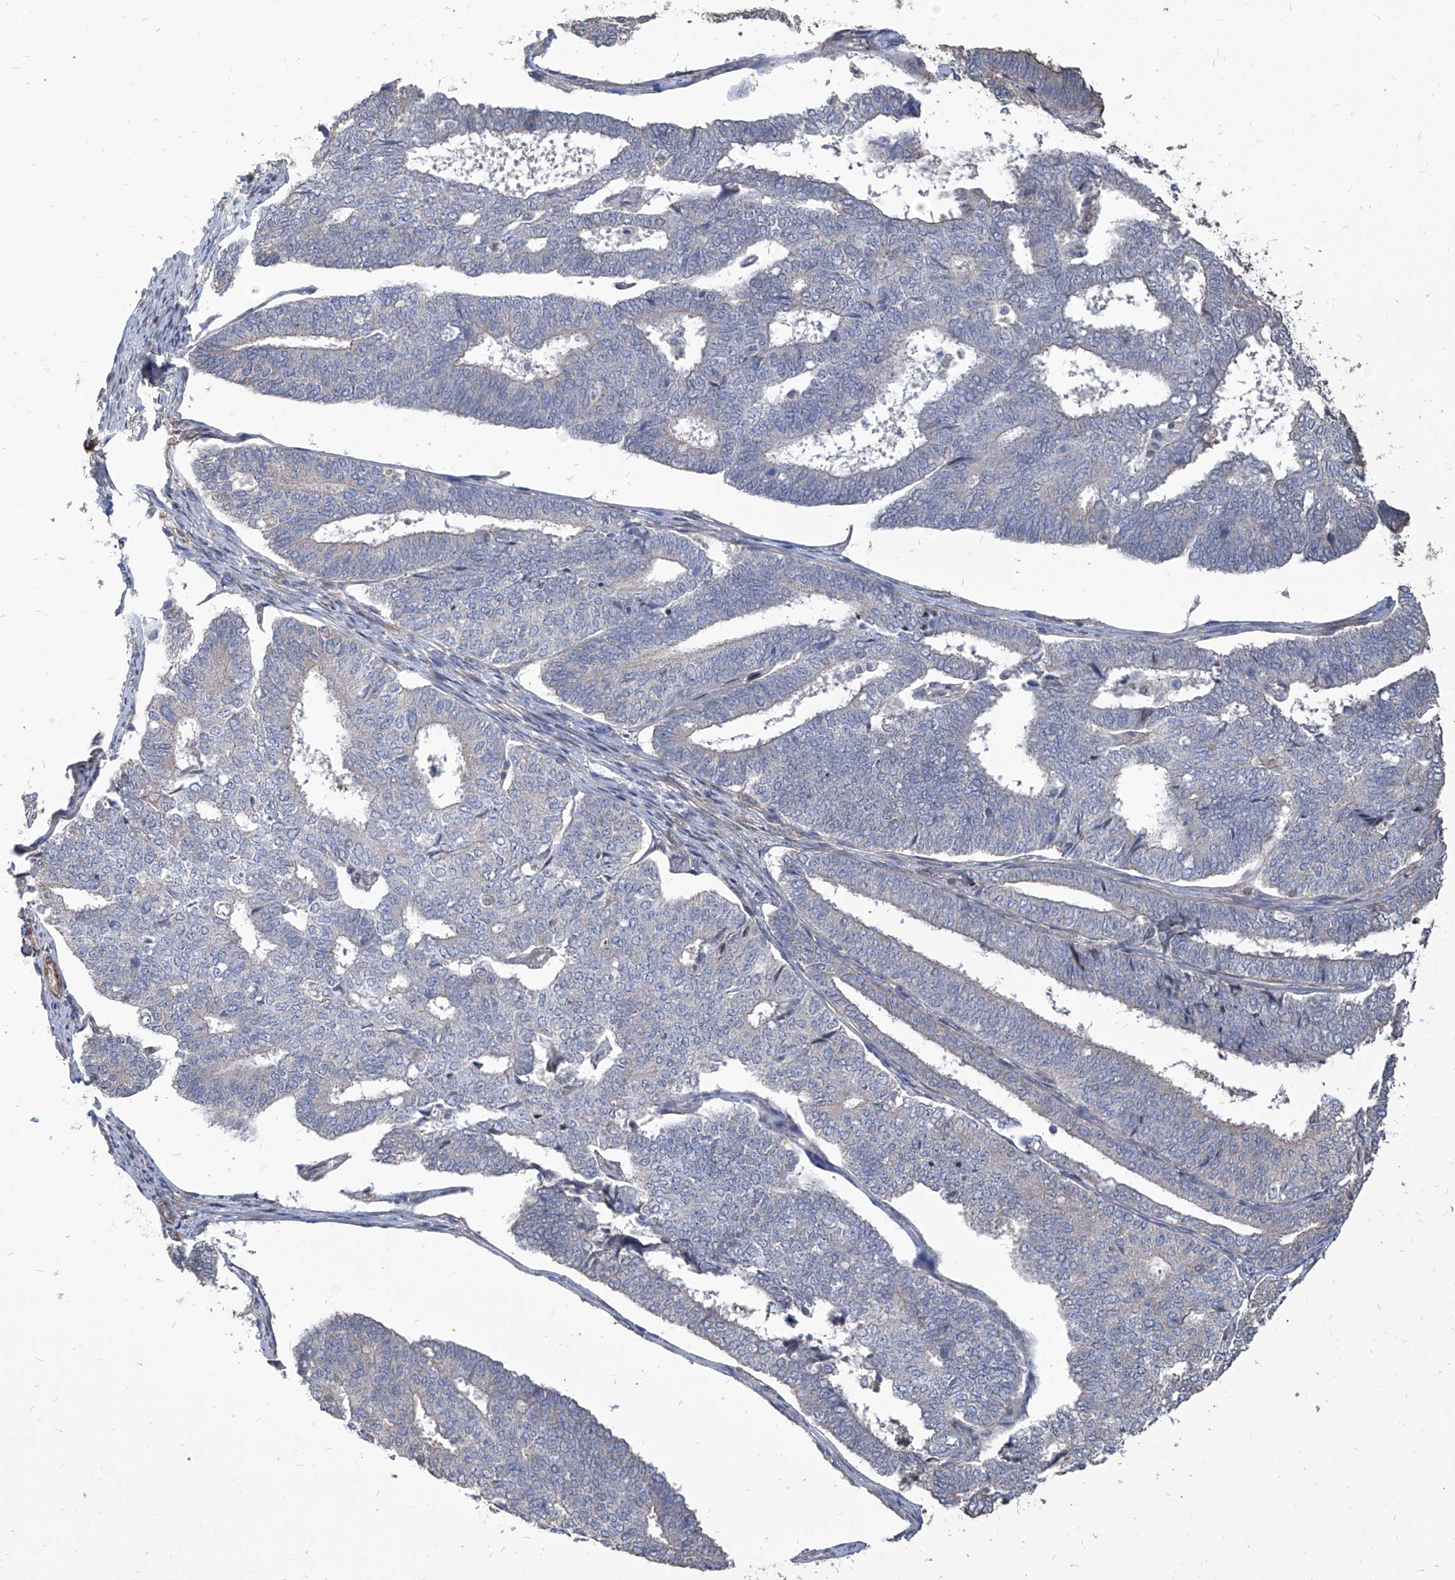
{"staining": {"intensity": "negative", "quantity": "none", "location": "none"}, "tissue": "endometrial cancer", "cell_type": "Tumor cells", "image_type": "cancer", "snomed": [{"axis": "morphology", "description": "Adenocarcinoma, NOS"}, {"axis": "topography", "description": "Endometrium"}], "caption": "The immunohistochemistry (IHC) histopathology image has no significant staining in tumor cells of endometrial cancer tissue. (DAB (3,3'-diaminobenzidine) immunohistochemistry (IHC), high magnification).", "gene": "FAM83B", "patient": {"sex": "female", "age": 70}}